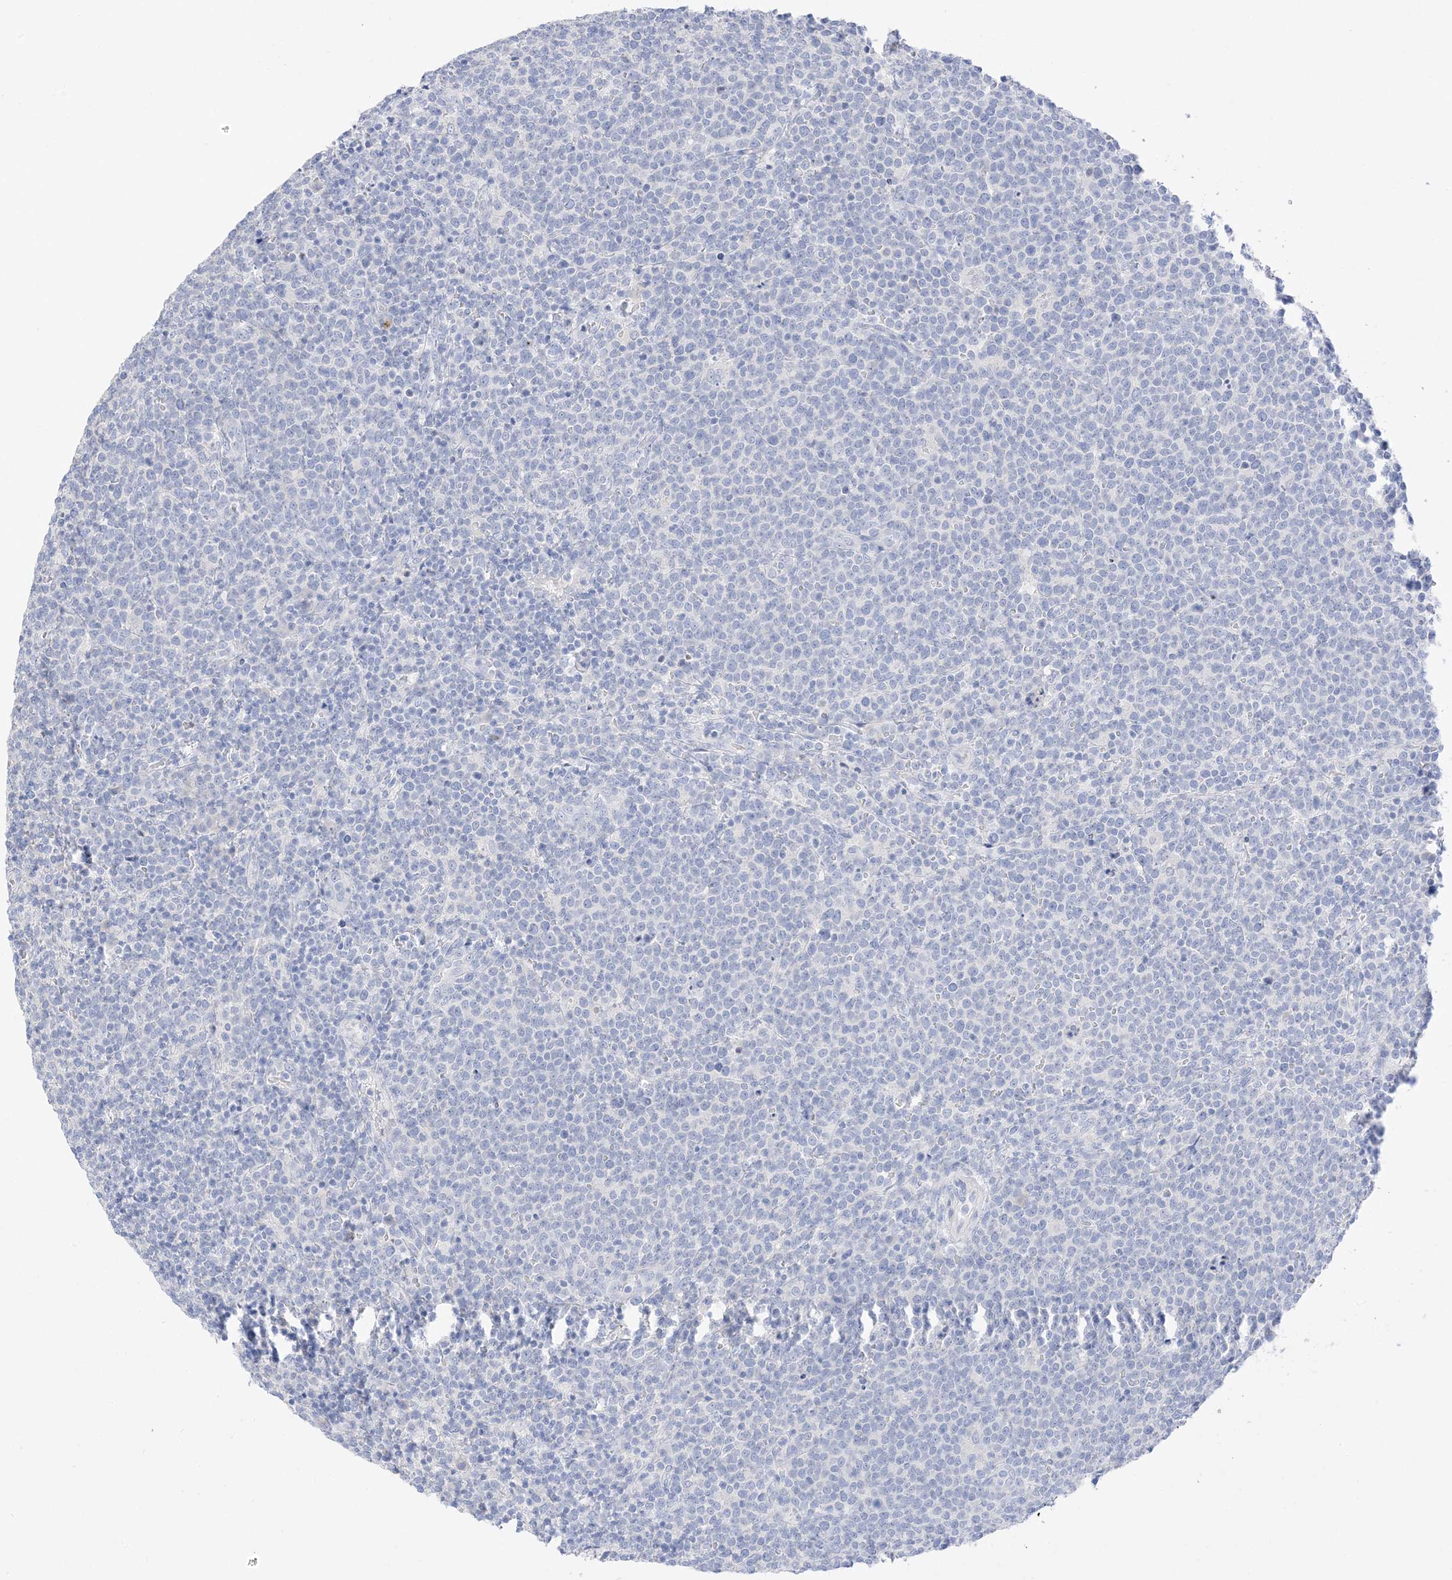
{"staining": {"intensity": "negative", "quantity": "none", "location": "none"}, "tissue": "lymphoma", "cell_type": "Tumor cells", "image_type": "cancer", "snomed": [{"axis": "morphology", "description": "Malignant lymphoma, non-Hodgkin's type, High grade"}, {"axis": "topography", "description": "Lymph node"}], "caption": "High magnification brightfield microscopy of malignant lymphoma, non-Hodgkin's type (high-grade) stained with DAB (3,3'-diaminobenzidine) (brown) and counterstained with hematoxylin (blue): tumor cells show no significant expression.", "gene": "MUC17", "patient": {"sex": "male", "age": 61}}